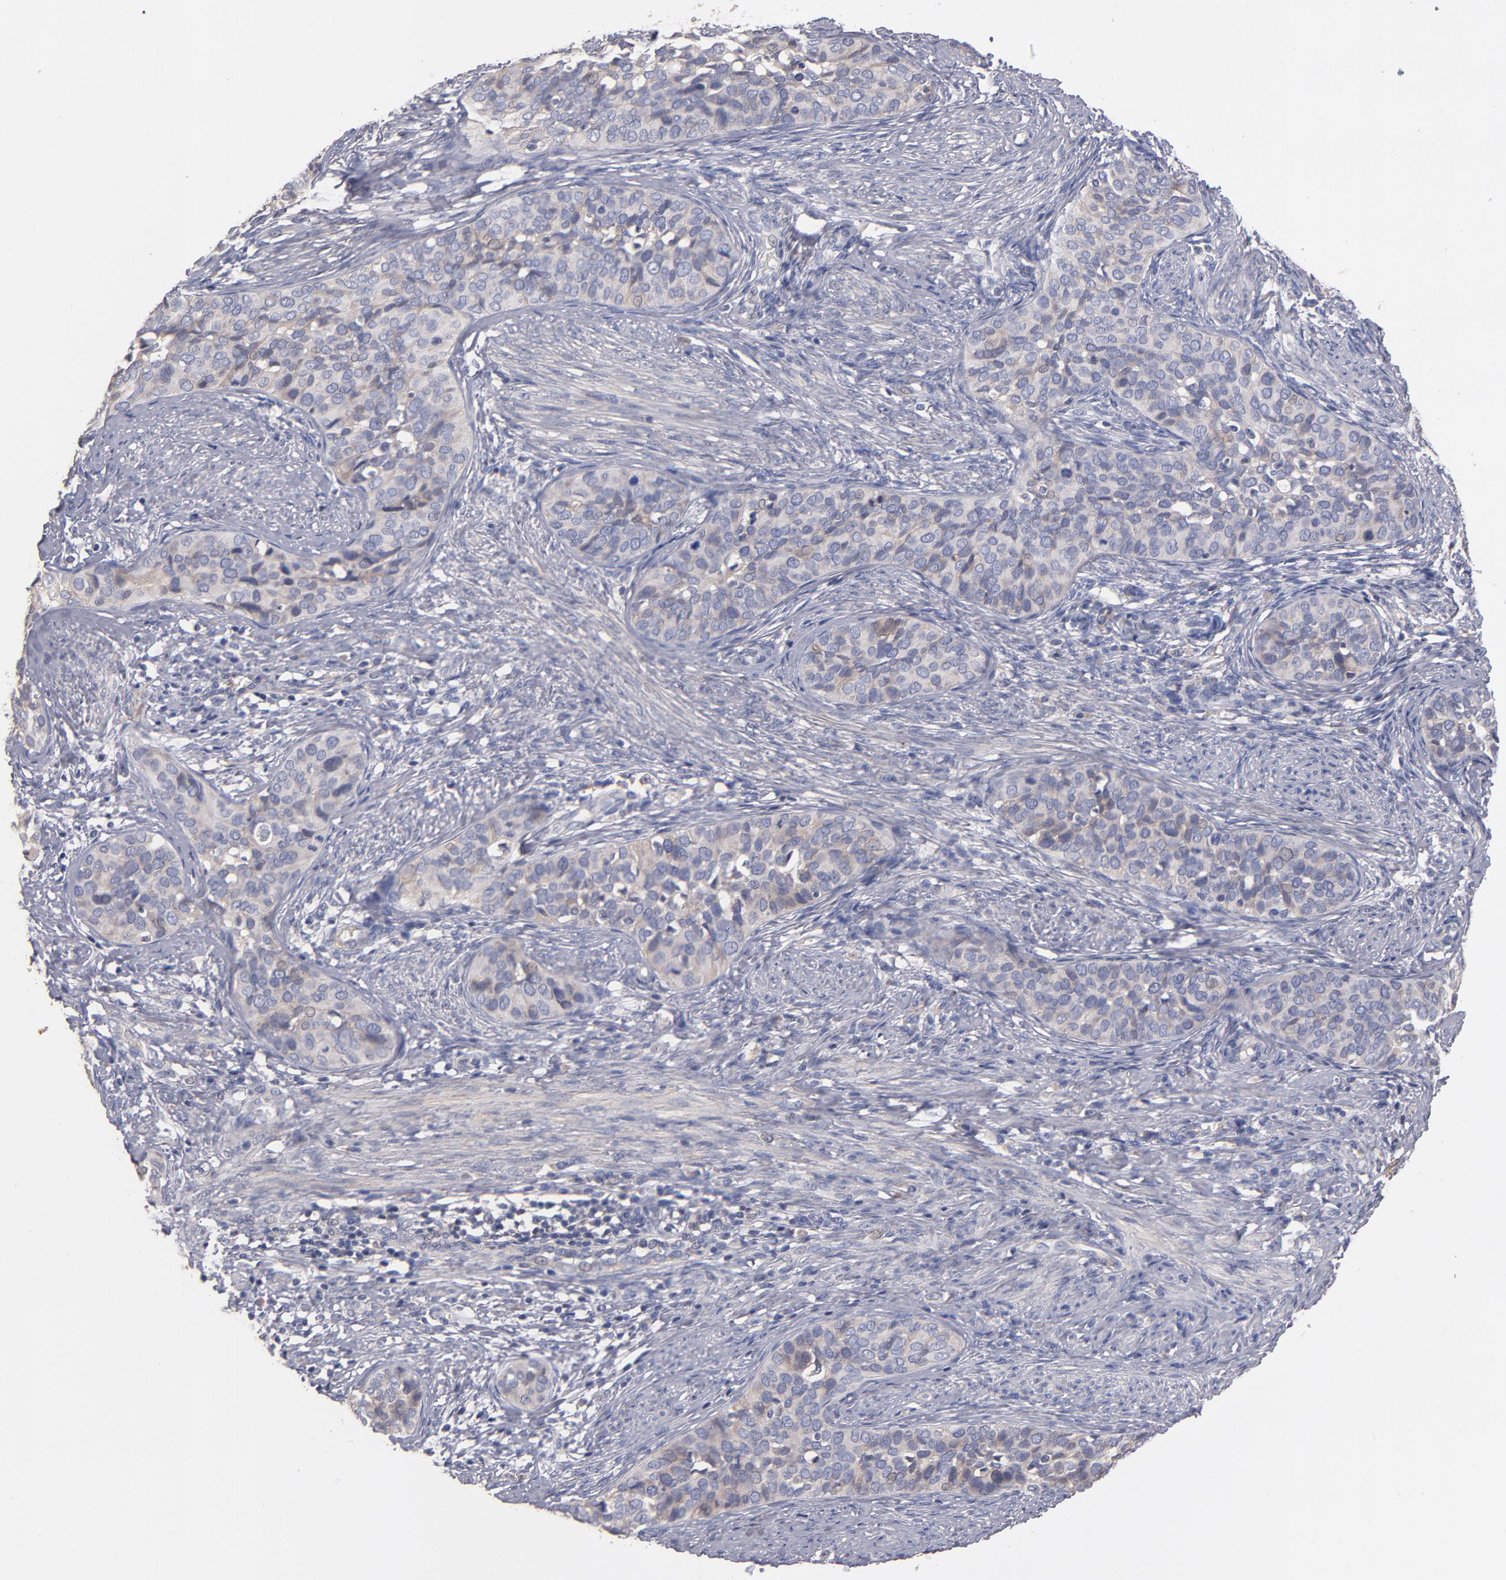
{"staining": {"intensity": "weak", "quantity": "<25%", "location": "cytoplasmic/membranous"}, "tissue": "cervical cancer", "cell_type": "Tumor cells", "image_type": "cancer", "snomed": [{"axis": "morphology", "description": "Squamous cell carcinoma, NOS"}, {"axis": "topography", "description": "Cervix"}], "caption": "A high-resolution image shows IHC staining of squamous cell carcinoma (cervical), which exhibits no significant expression in tumor cells.", "gene": "DACT1", "patient": {"sex": "female", "age": 31}}